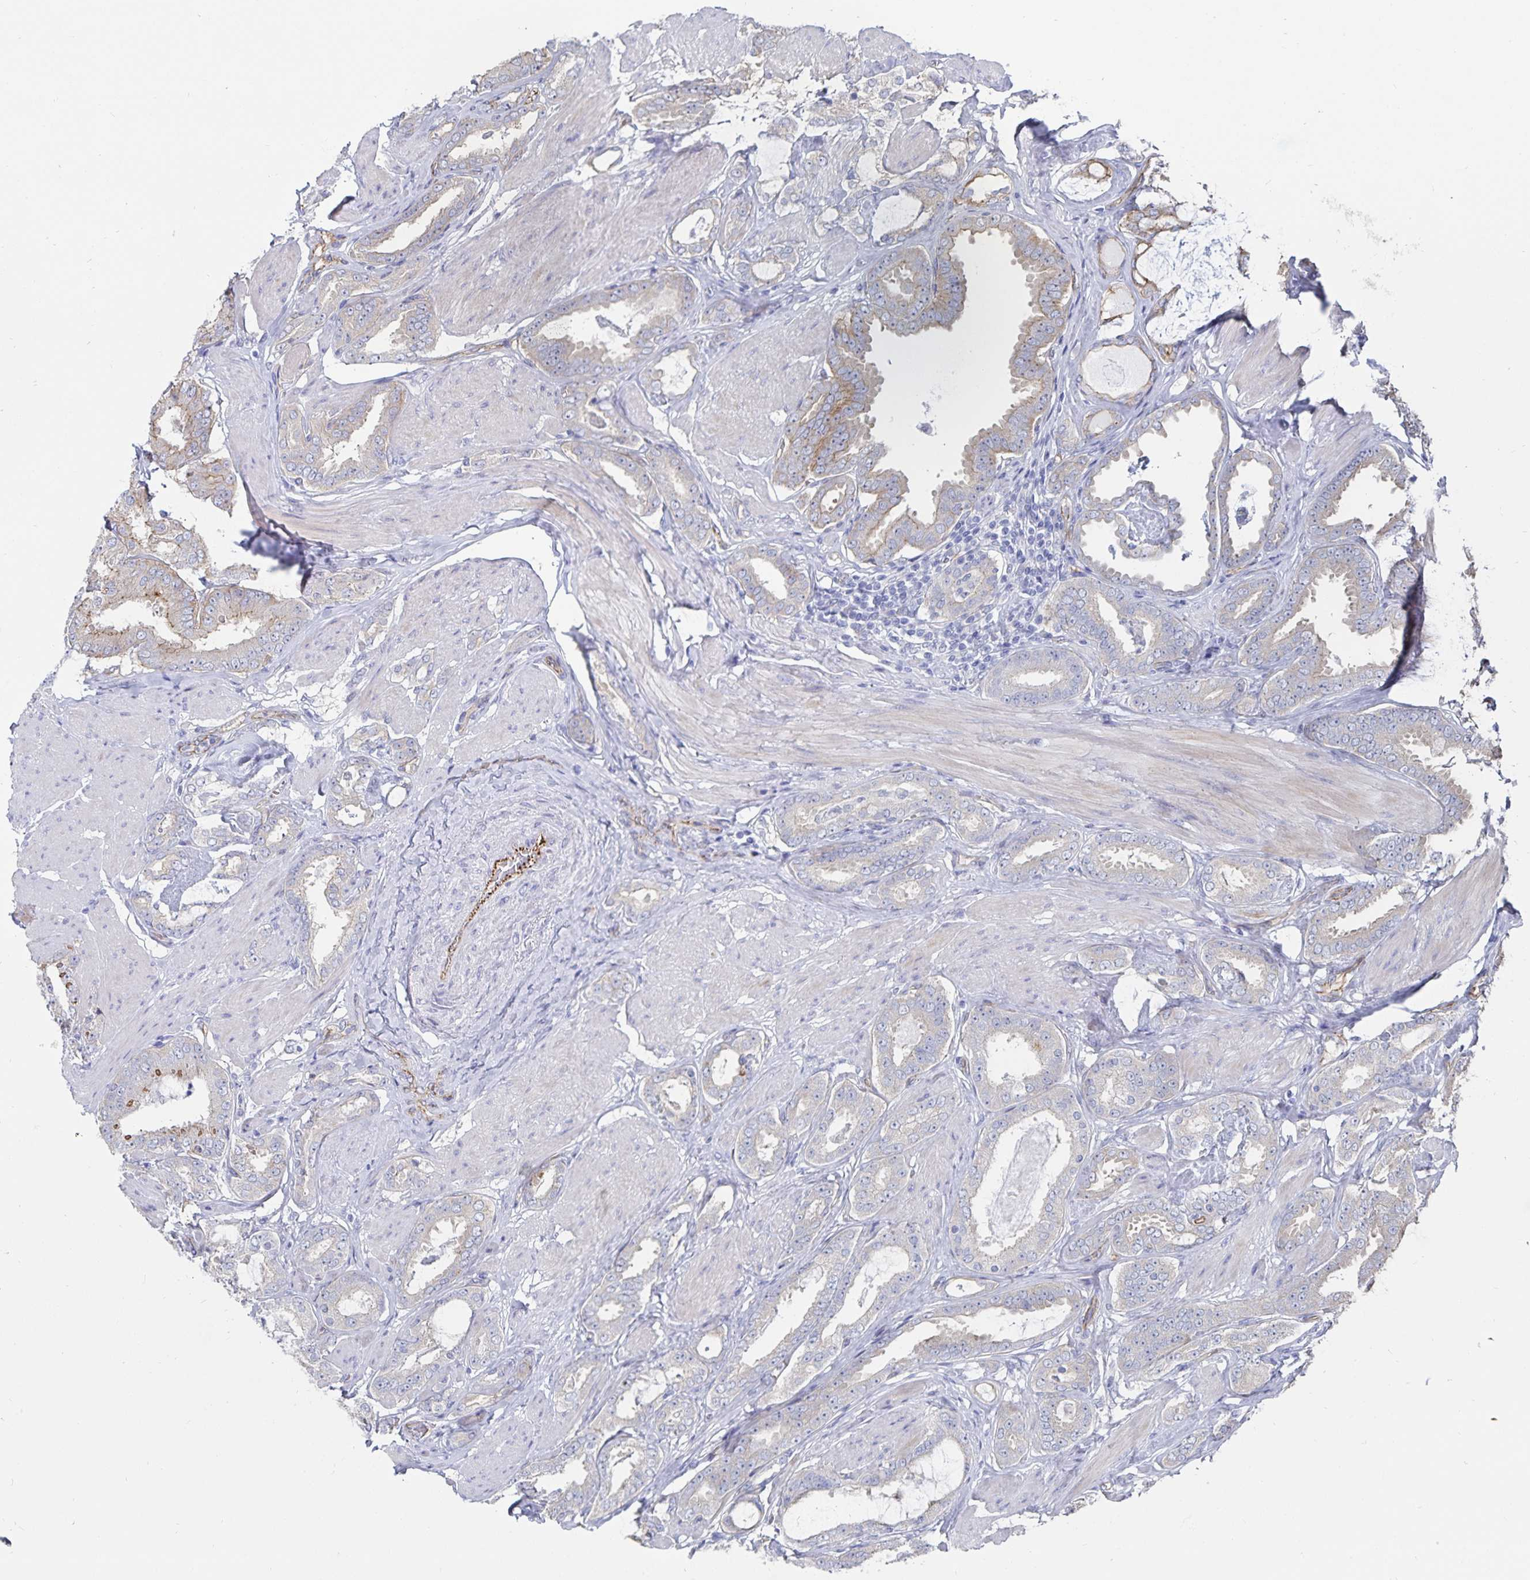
{"staining": {"intensity": "weak", "quantity": "<25%", "location": "cytoplasmic/membranous"}, "tissue": "prostate cancer", "cell_type": "Tumor cells", "image_type": "cancer", "snomed": [{"axis": "morphology", "description": "Adenocarcinoma, High grade"}, {"axis": "topography", "description": "Prostate"}], "caption": "Immunohistochemical staining of human prostate cancer (adenocarcinoma (high-grade)) demonstrates no significant expression in tumor cells. The staining was performed using DAB (3,3'-diaminobenzidine) to visualize the protein expression in brown, while the nuclei were stained in blue with hematoxylin (Magnification: 20x).", "gene": "SSTR1", "patient": {"sex": "male", "age": 63}}